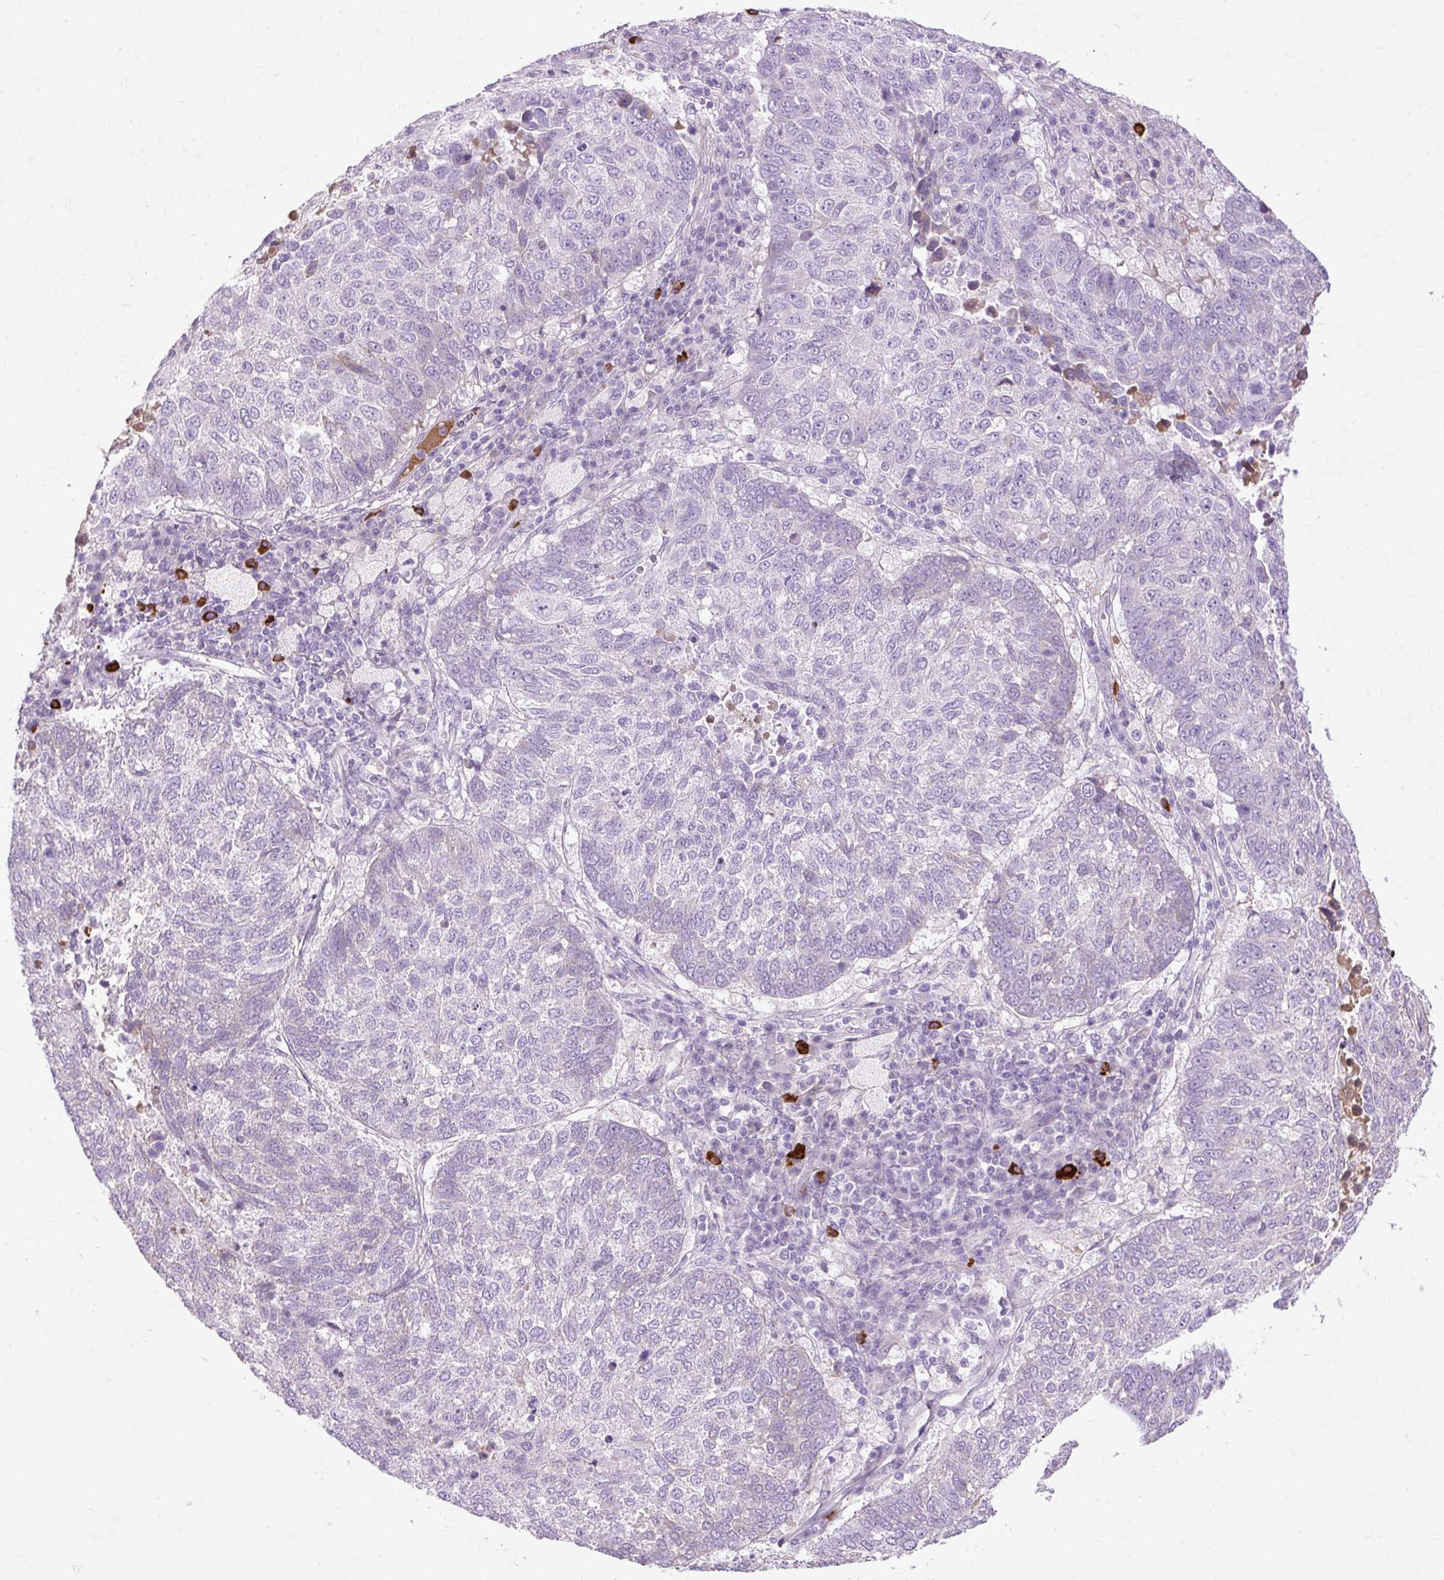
{"staining": {"intensity": "negative", "quantity": "none", "location": "none"}, "tissue": "lung cancer", "cell_type": "Tumor cells", "image_type": "cancer", "snomed": [{"axis": "morphology", "description": "Squamous cell carcinoma, NOS"}, {"axis": "topography", "description": "Lung"}], "caption": "This photomicrograph is of lung cancer stained with IHC to label a protein in brown with the nuclei are counter-stained blue. There is no positivity in tumor cells.", "gene": "ARRDC2", "patient": {"sex": "male", "age": 73}}